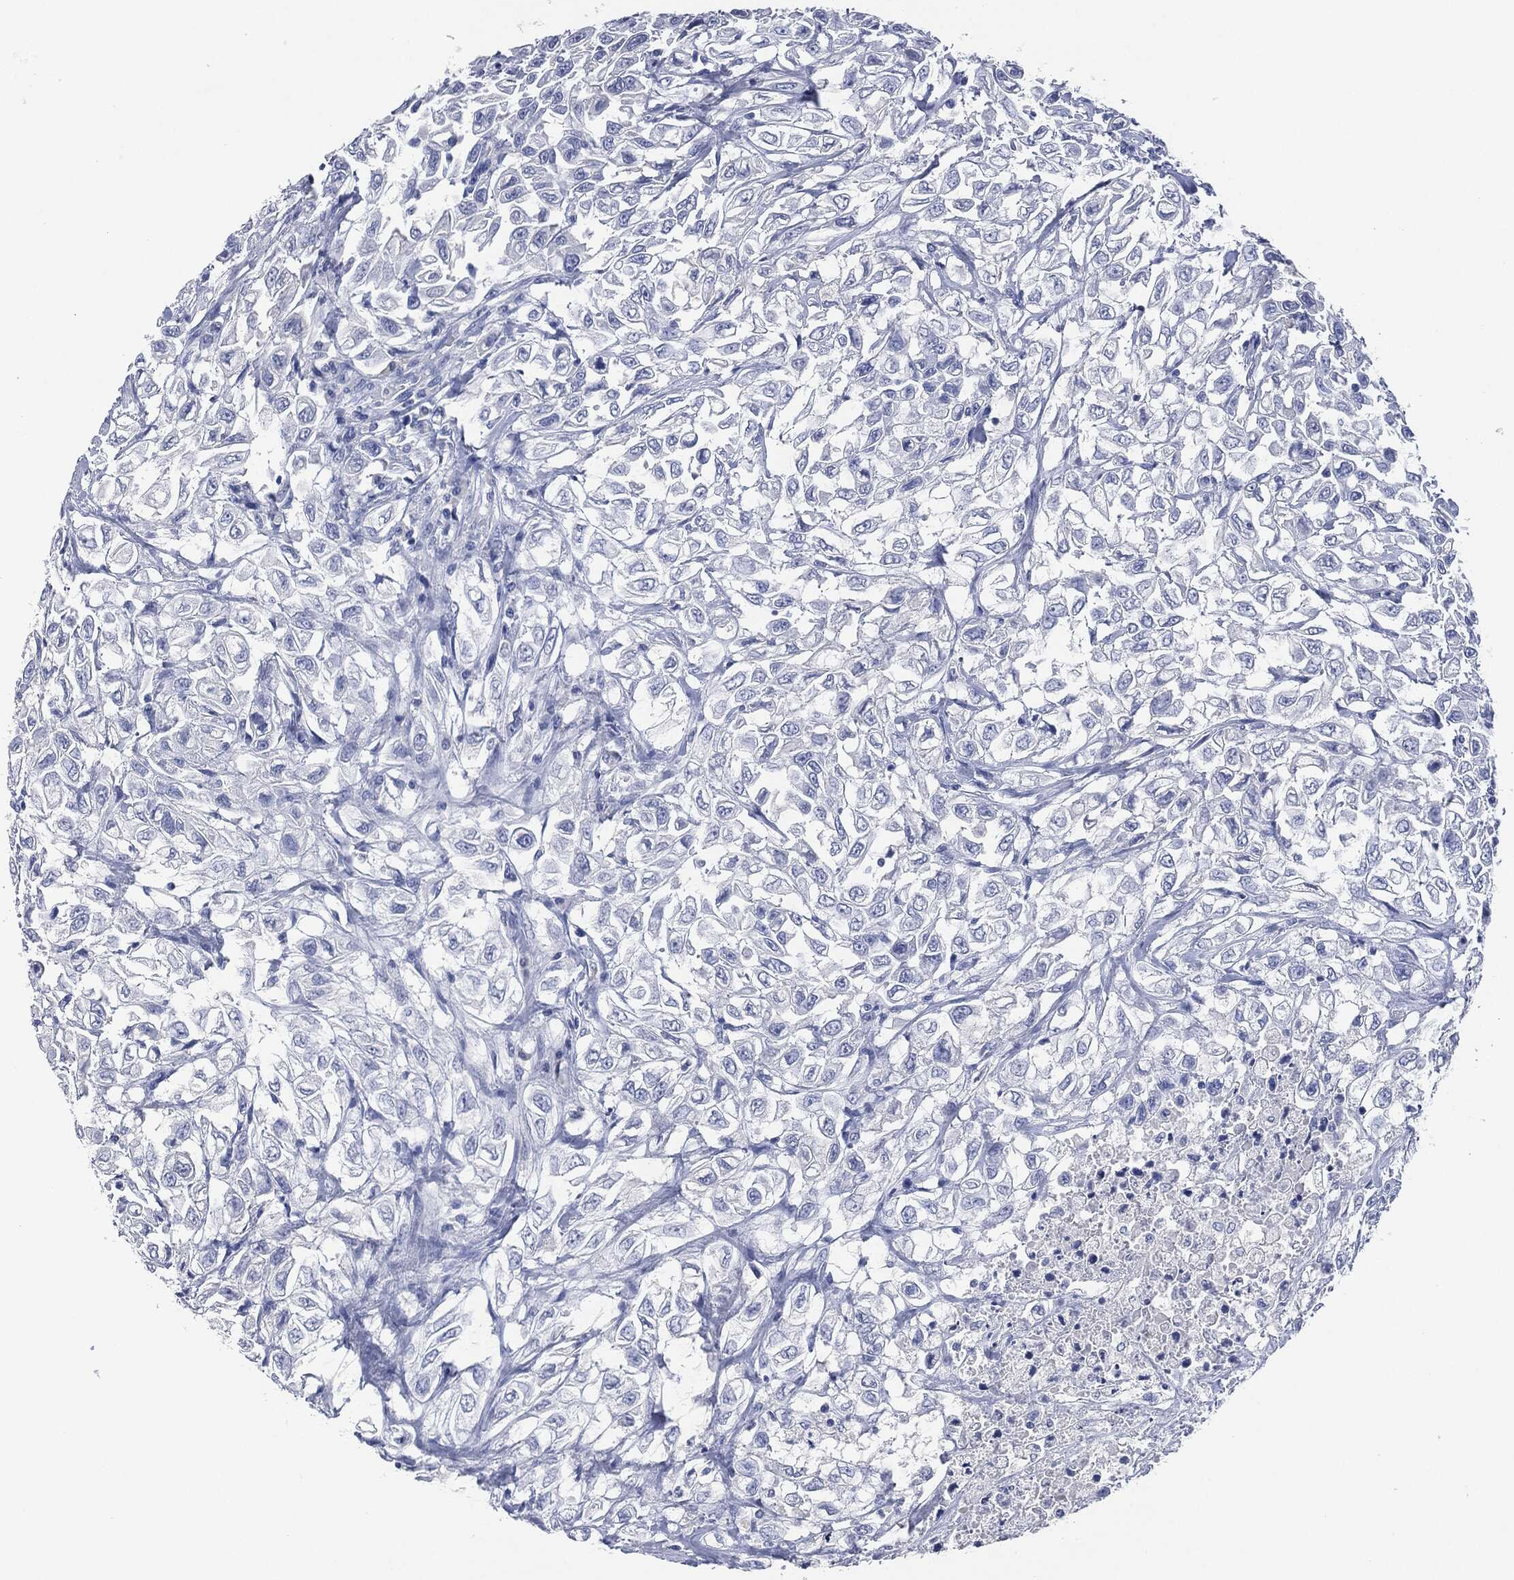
{"staining": {"intensity": "negative", "quantity": "none", "location": "none"}, "tissue": "urothelial cancer", "cell_type": "Tumor cells", "image_type": "cancer", "snomed": [{"axis": "morphology", "description": "Urothelial carcinoma, High grade"}, {"axis": "topography", "description": "Urinary bladder"}], "caption": "Immunohistochemical staining of human high-grade urothelial carcinoma displays no significant staining in tumor cells.", "gene": "MUC16", "patient": {"sex": "female", "age": 56}}